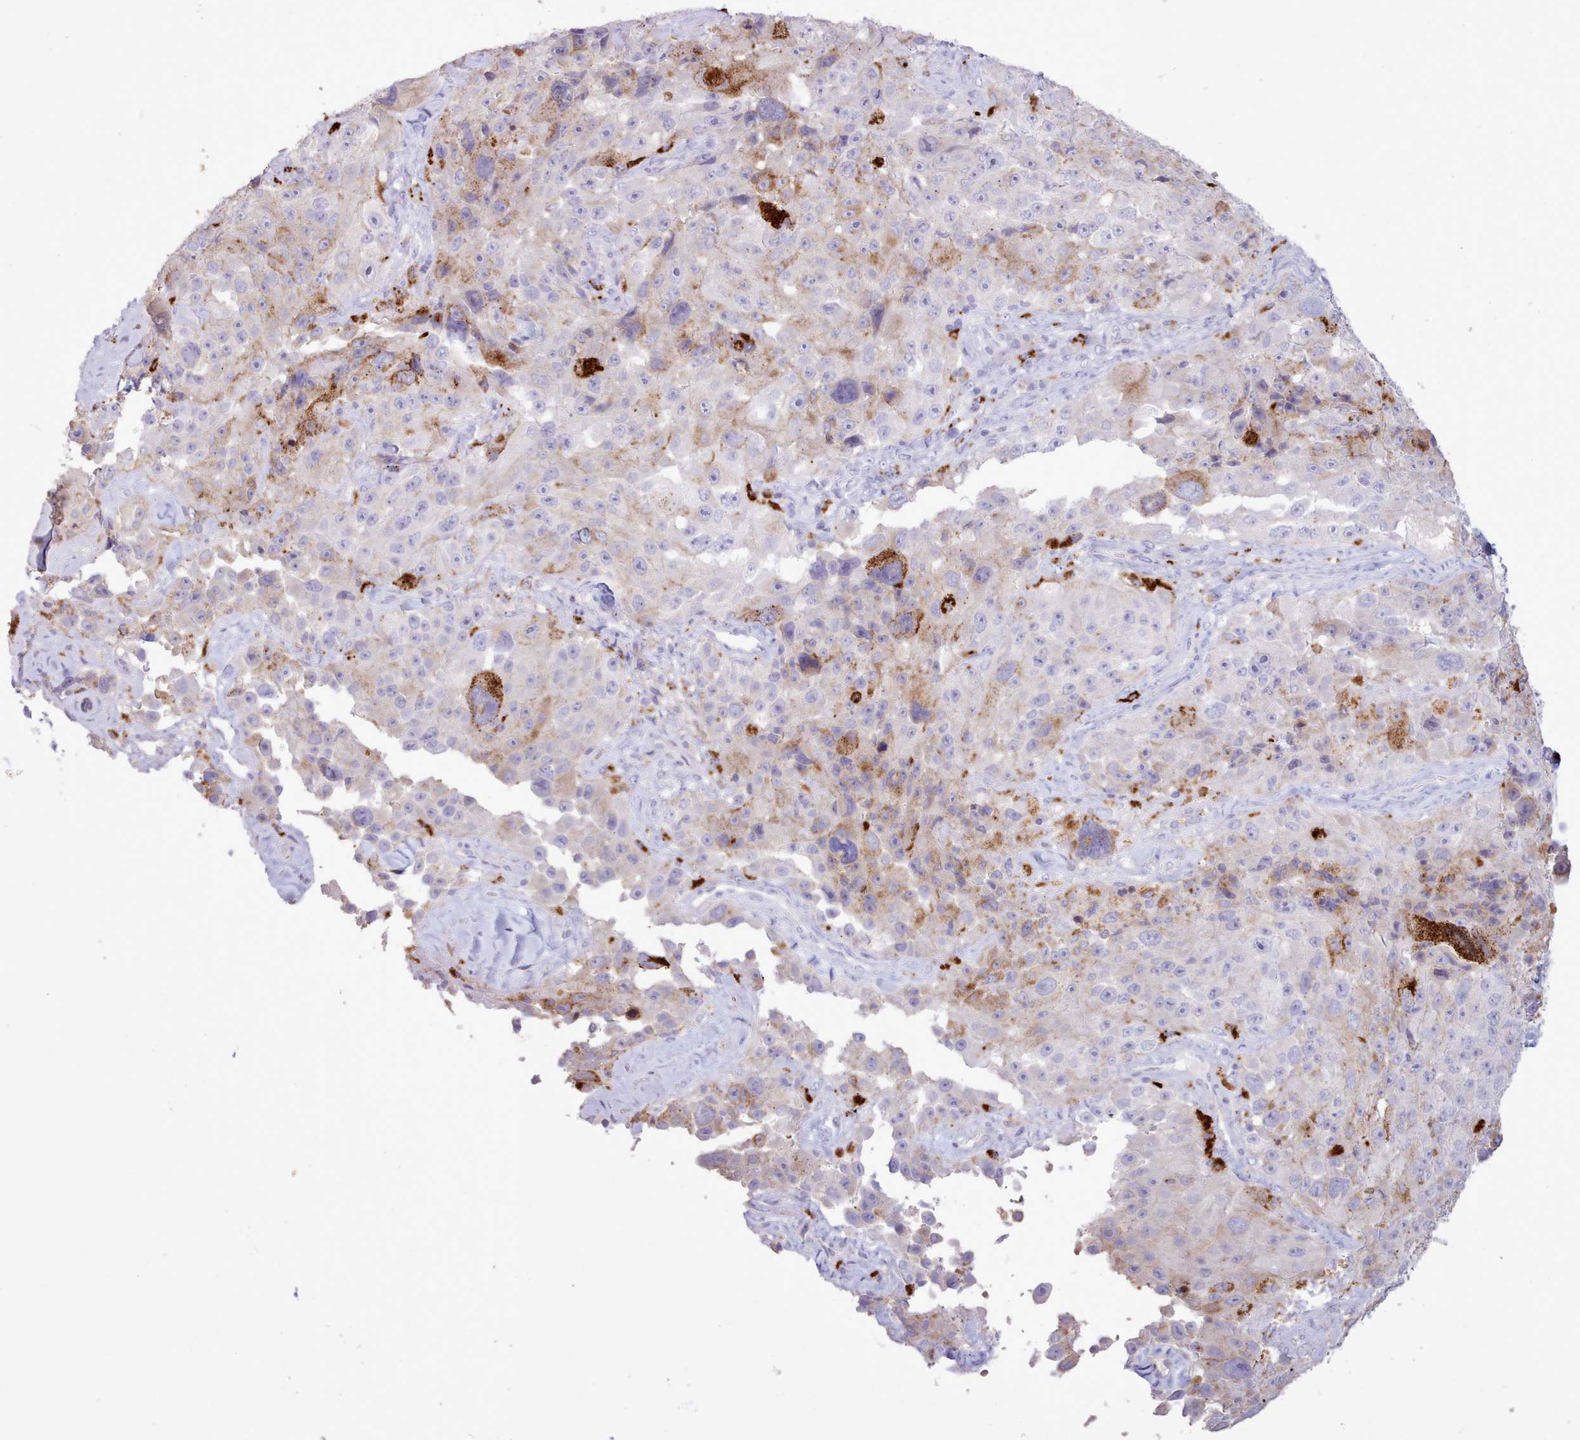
{"staining": {"intensity": "strong", "quantity": "<25%", "location": "cytoplasmic/membranous"}, "tissue": "melanoma", "cell_type": "Tumor cells", "image_type": "cancer", "snomed": [{"axis": "morphology", "description": "Malignant melanoma, Metastatic site"}, {"axis": "topography", "description": "Lymph node"}], "caption": "Immunohistochemistry image of neoplastic tissue: human malignant melanoma (metastatic site) stained using immunohistochemistry (IHC) displays medium levels of strong protein expression localized specifically in the cytoplasmic/membranous of tumor cells, appearing as a cytoplasmic/membranous brown color.", "gene": "SRD5A1", "patient": {"sex": "male", "age": 62}}